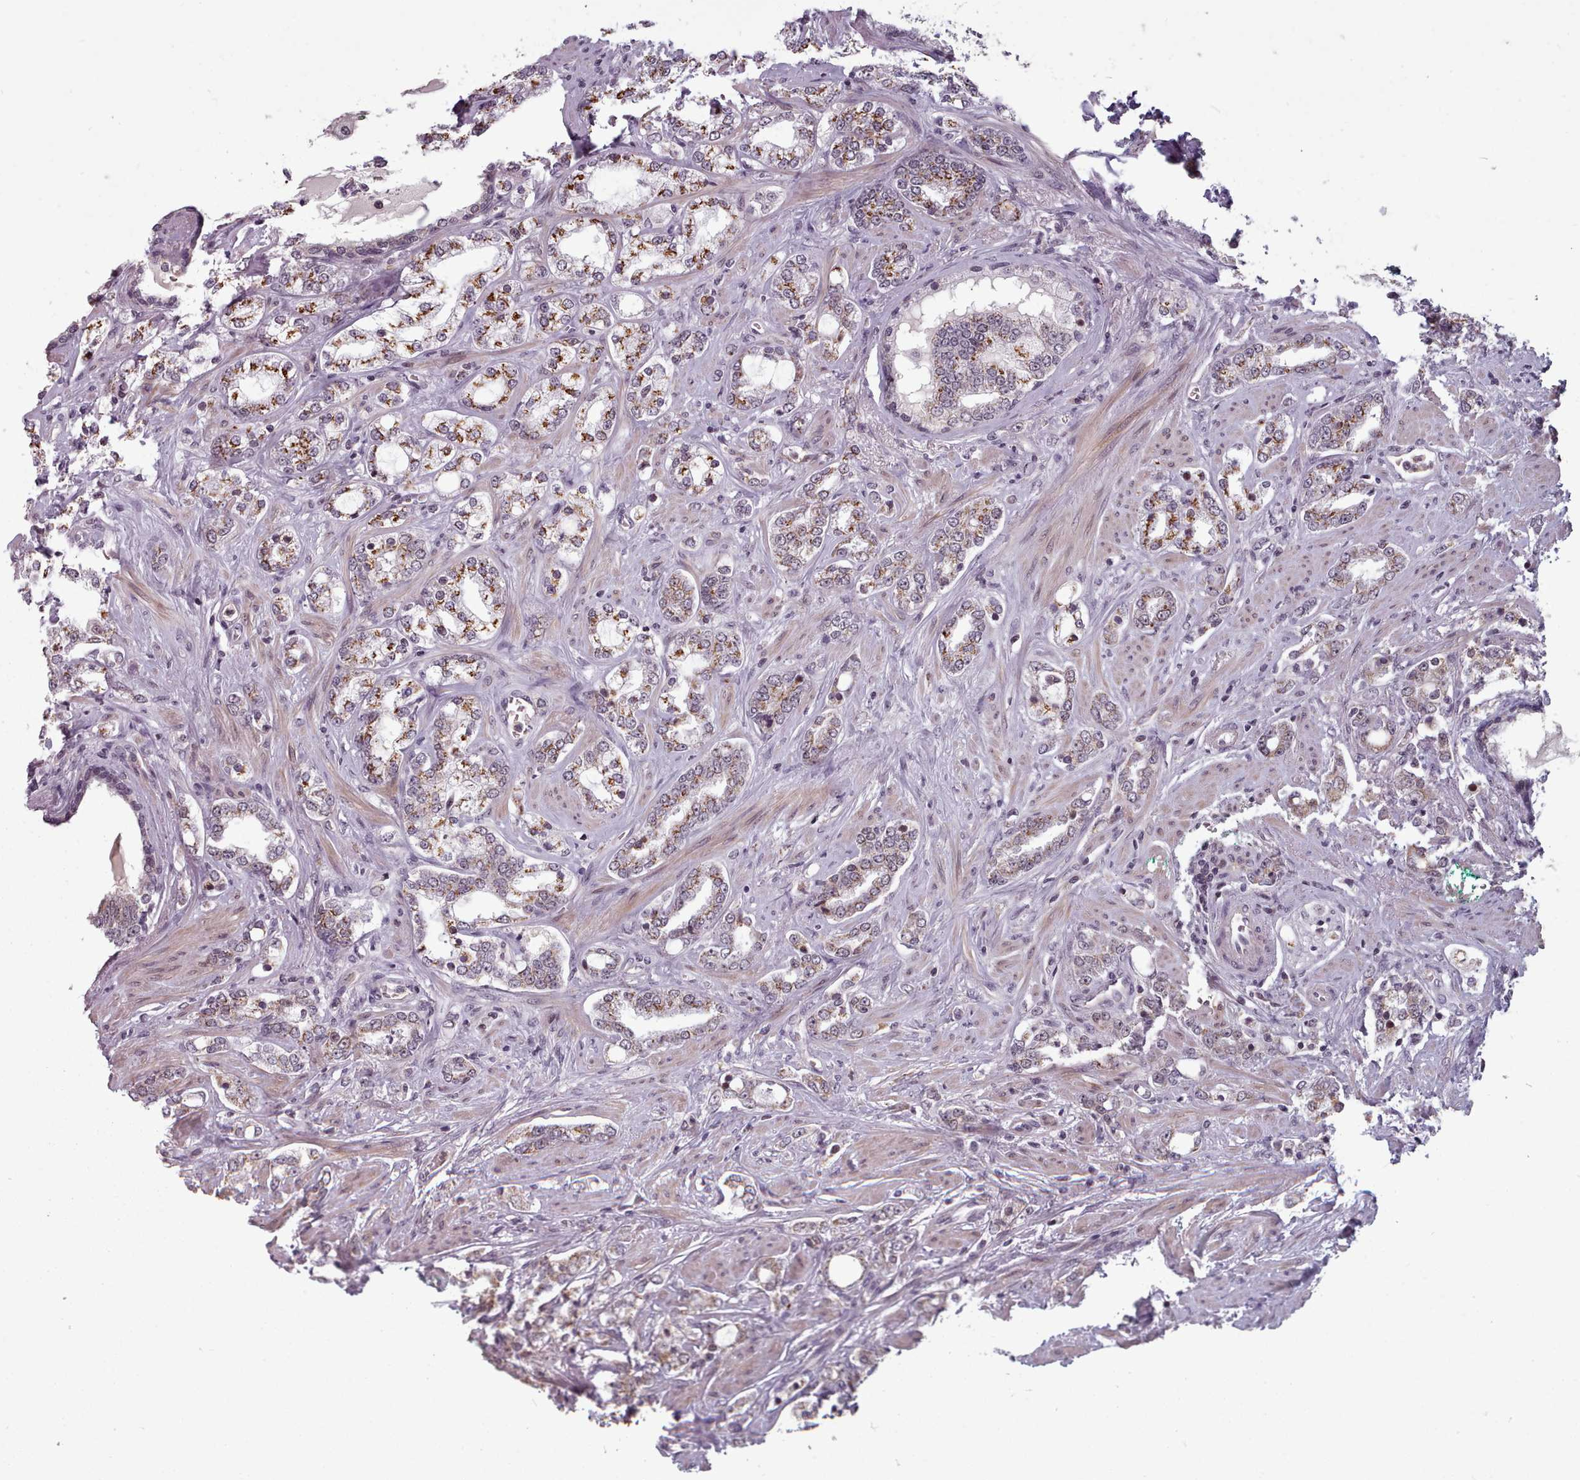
{"staining": {"intensity": "moderate", "quantity": ">75%", "location": "cytoplasmic/membranous"}, "tissue": "prostate cancer", "cell_type": "Tumor cells", "image_type": "cancer", "snomed": [{"axis": "morphology", "description": "Adenocarcinoma, High grade"}, {"axis": "topography", "description": "Prostate"}], "caption": "A brown stain shows moderate cytoplasmic/membranous positivity of a protein in human adenocarcinoma (high-grade) (prostate) tumor cells.", "gene": "SRSF9", "patient": {"sex": "male", "age": 64}}